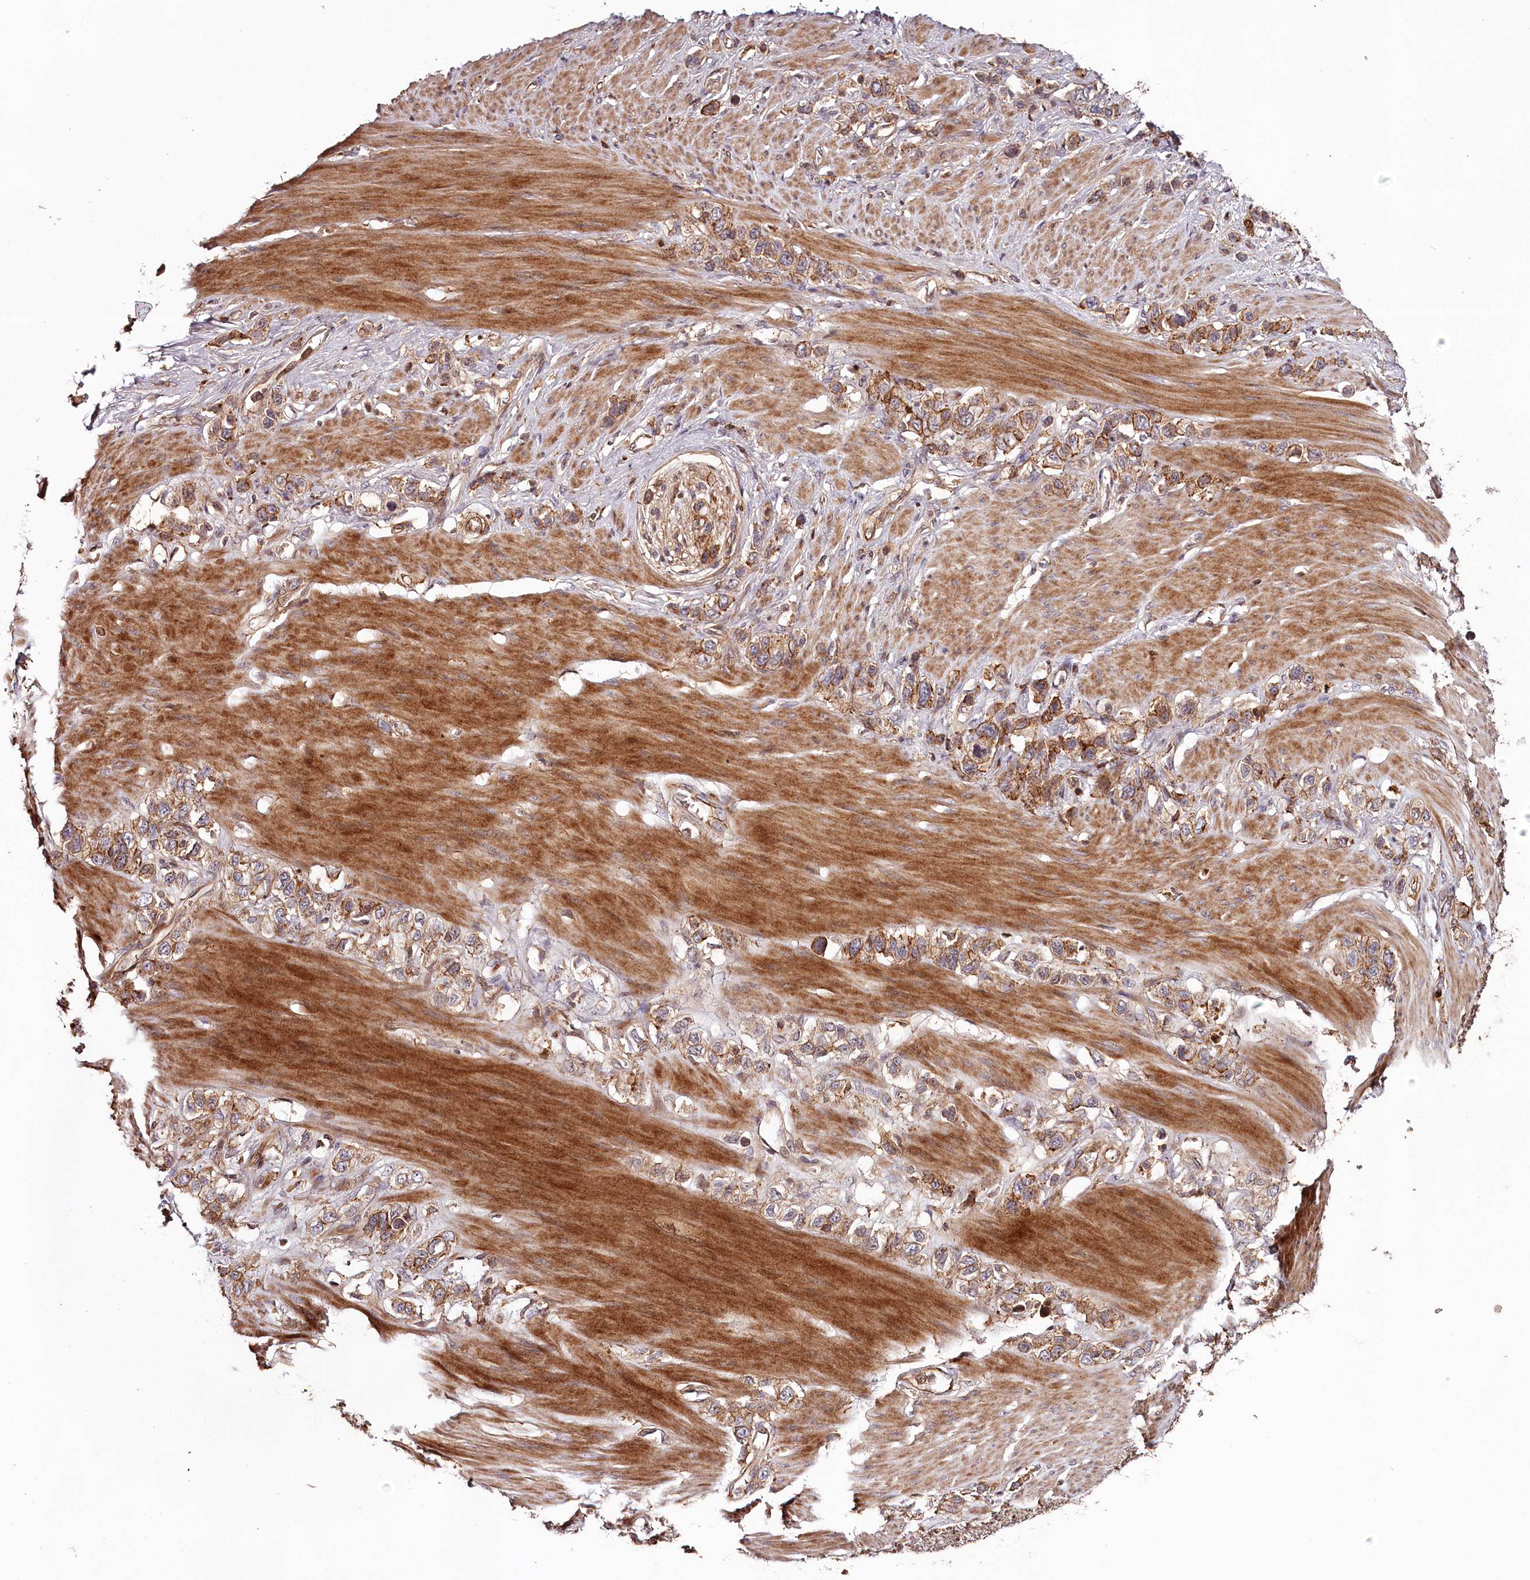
{"staining": {"intensity": "moderate", "quantity": ">75%", "location": "cytoplasmic/membranous"}, "tissue": "stomach cancer", "cell_type": "Tumor cells", "image_type": "cancer", "snomed": [{"axis": "morphology", "description": "Adenocarcinoma, NOS"}, {"axis": "morphology", "description": "Adenocarcinoma, High grade"}, {"axis": "topography", "description": "Stomach, upper"}, {"axis": "topography", "description": "Stomach, lower"}], "caption": "Stomach cancer (high-grade adenocarcinoma) was stained to show a protein in brown. There is medium levels of moderate cytoplasmic/membranous expression in approximately >75% of tumor cells. The staining was performed using DAB, with brown indicating positive protein expression. Nuclei are stained blue with hematoxylin.", "gene": "KIF14", "patient": {"sex": "female", "age": 65}}